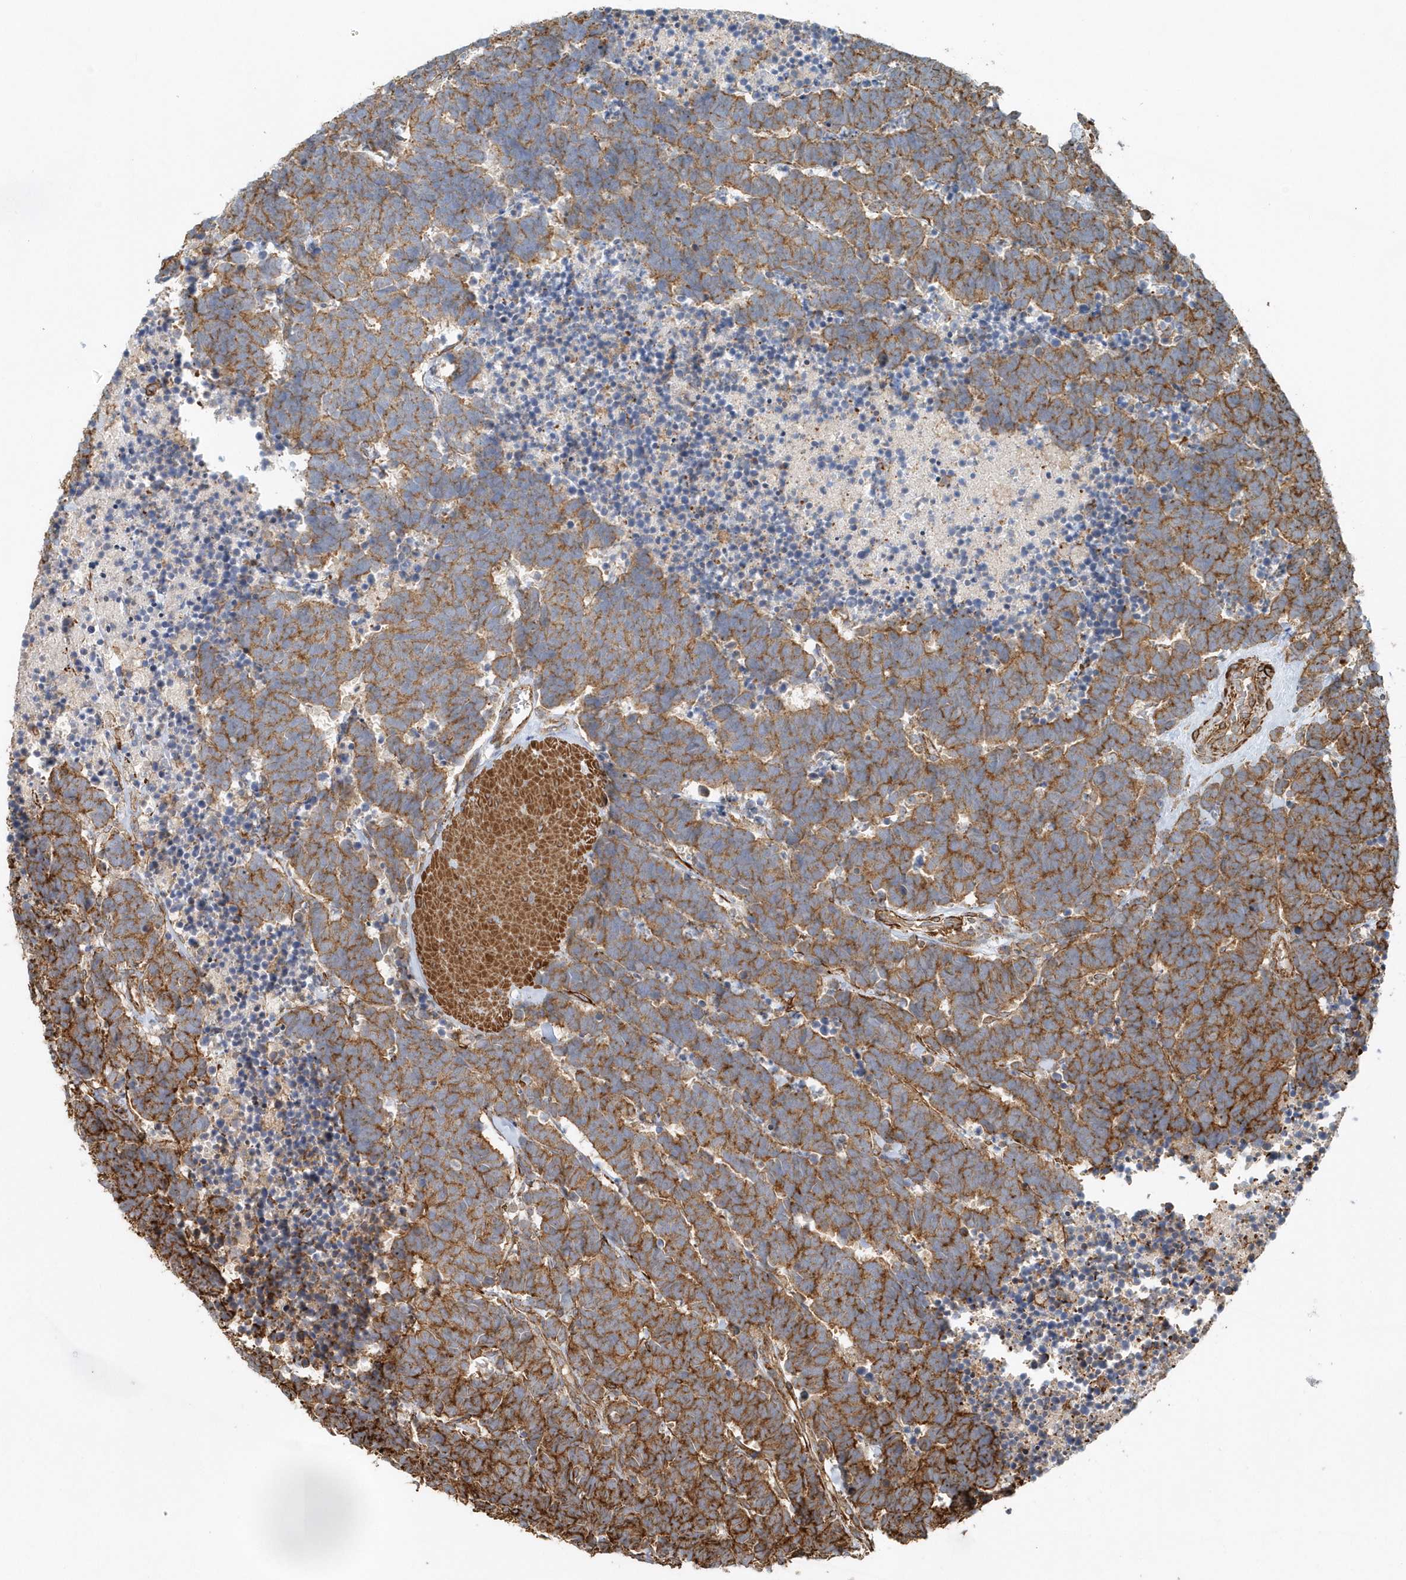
{"staining": {"intensity": "moderate", "quantity": ">75%", "location": "cytoplasmic/membranous"}, "tissue": "carcinoid", "cell_type": "Tumor cells", "image_type": "cancer", "snomed": [{"axis": "morphology", "description": "Carcinoma, NOS"}, {"axis": "morphology", "description": "Carcinoid, malignant, NOS"}, {"axis": "topography", "description": "Urinary bladder"}], "caption": "A medium amount of moderate cytoplasmic/membranous staining is present in about >75% of tumor cells in carcinoma tissue.", "gene": "MMUT", "patient": {"sex": "male", "age": 57}}